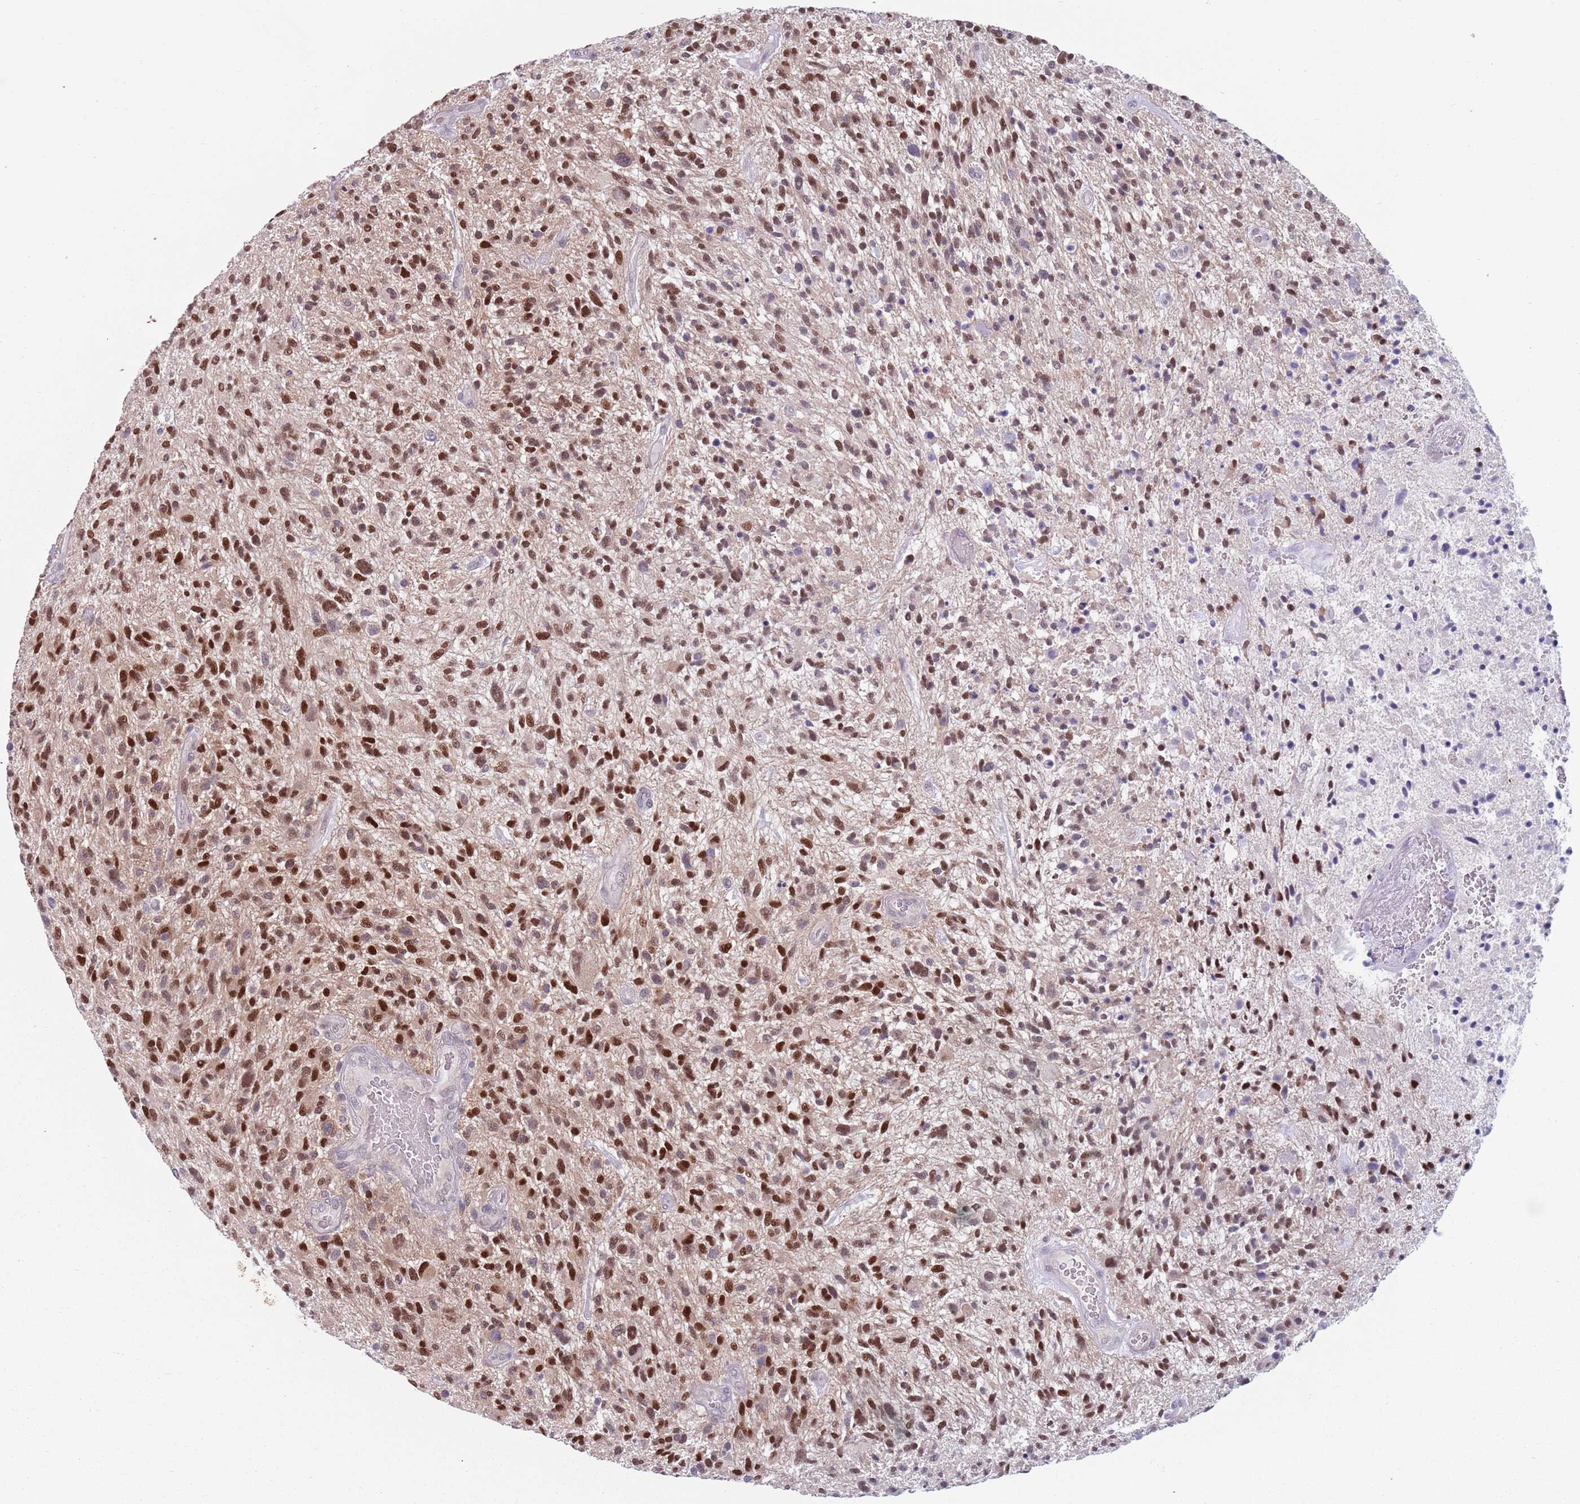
{"staining": {"intensity": "moderate", "quantity": ">75%", "location": "nuclear"}, "tissue": "glioma", "cell_type": "Tumor cells", "image_type": "cancer", "snomed": [{"axis": "morphology", "description": "Glioma, malignant, High grade"}, {"axis": "topography", "description": "Brain"}], "caption": "High-magnification brightfield microscopy of glioma stained with DAB (3,3'-diaminobenzidine) (brown) and counterstained with hematoxylin (blue). tumor cells exhibit moderate nuclear positivity is present in approximately>75% of cells. Using DAB (3,3'-diaminobenzidine) (brown) and hematoxylin (blue) stains, captured at high magnification using brightfield microscopy.", "gene": "CLNS1A", "patient": {"sex": "male", "age": 47}}